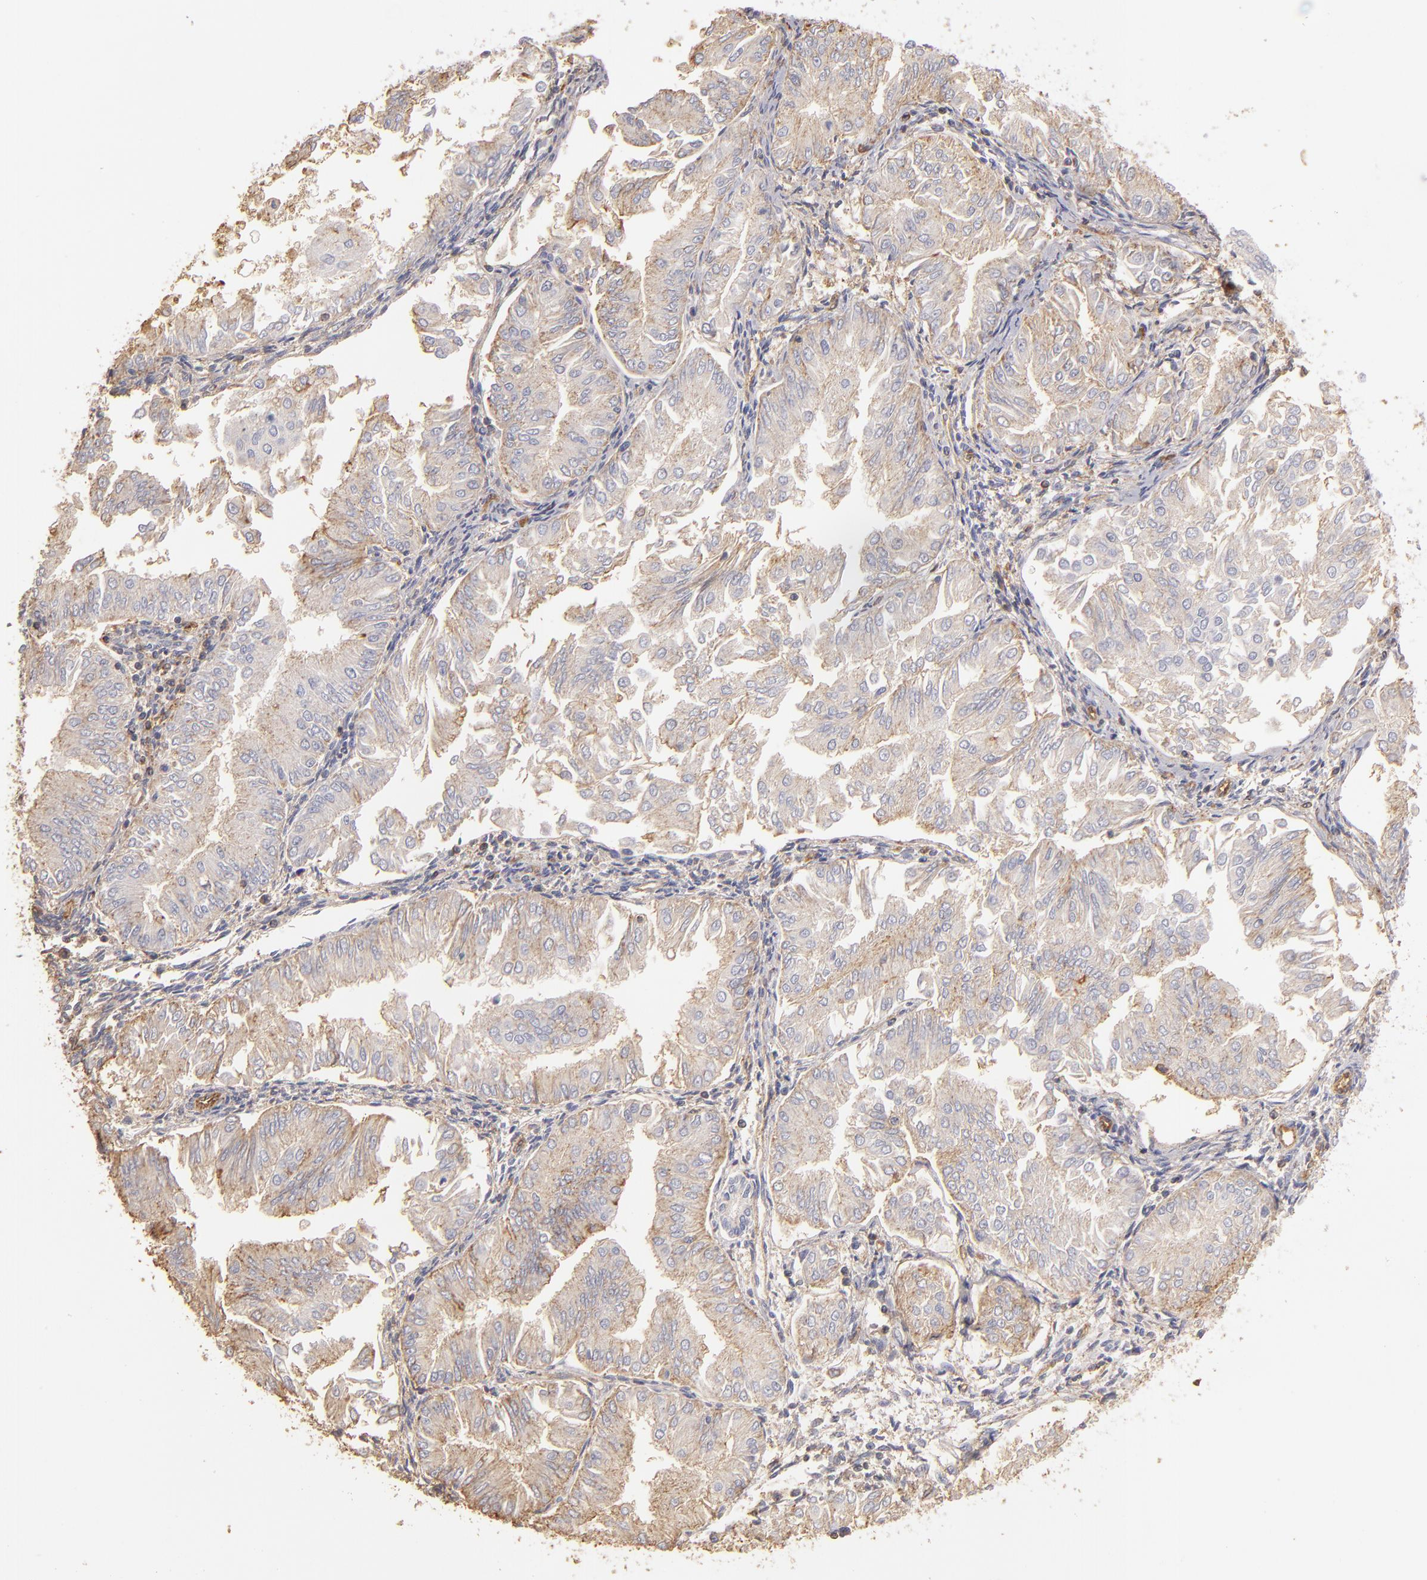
{"staining": {"intensity": "weak", "quantity": ">75%", "location": "cytoplasmic/membranous"}, "tissue": "endometrial cancer", "cell_type": "Tumor cells", "image_type": "cancer", "snomed": [{"axis": "morphology", "description": "Adenocarcinoma, NOS"}, {"axis": "topography", "description": "Endometrium"}], "caption": "Protein positivity by immunohistochemistry displays weak cytoplasmic/membranous positivity in about >75% of tumor cells in endometrial cancer. (DAB = brown stain, brightfield microscopy at high magnification).", "gene": "ABCB1", "patient": {"sex": "female", "age": 53}}